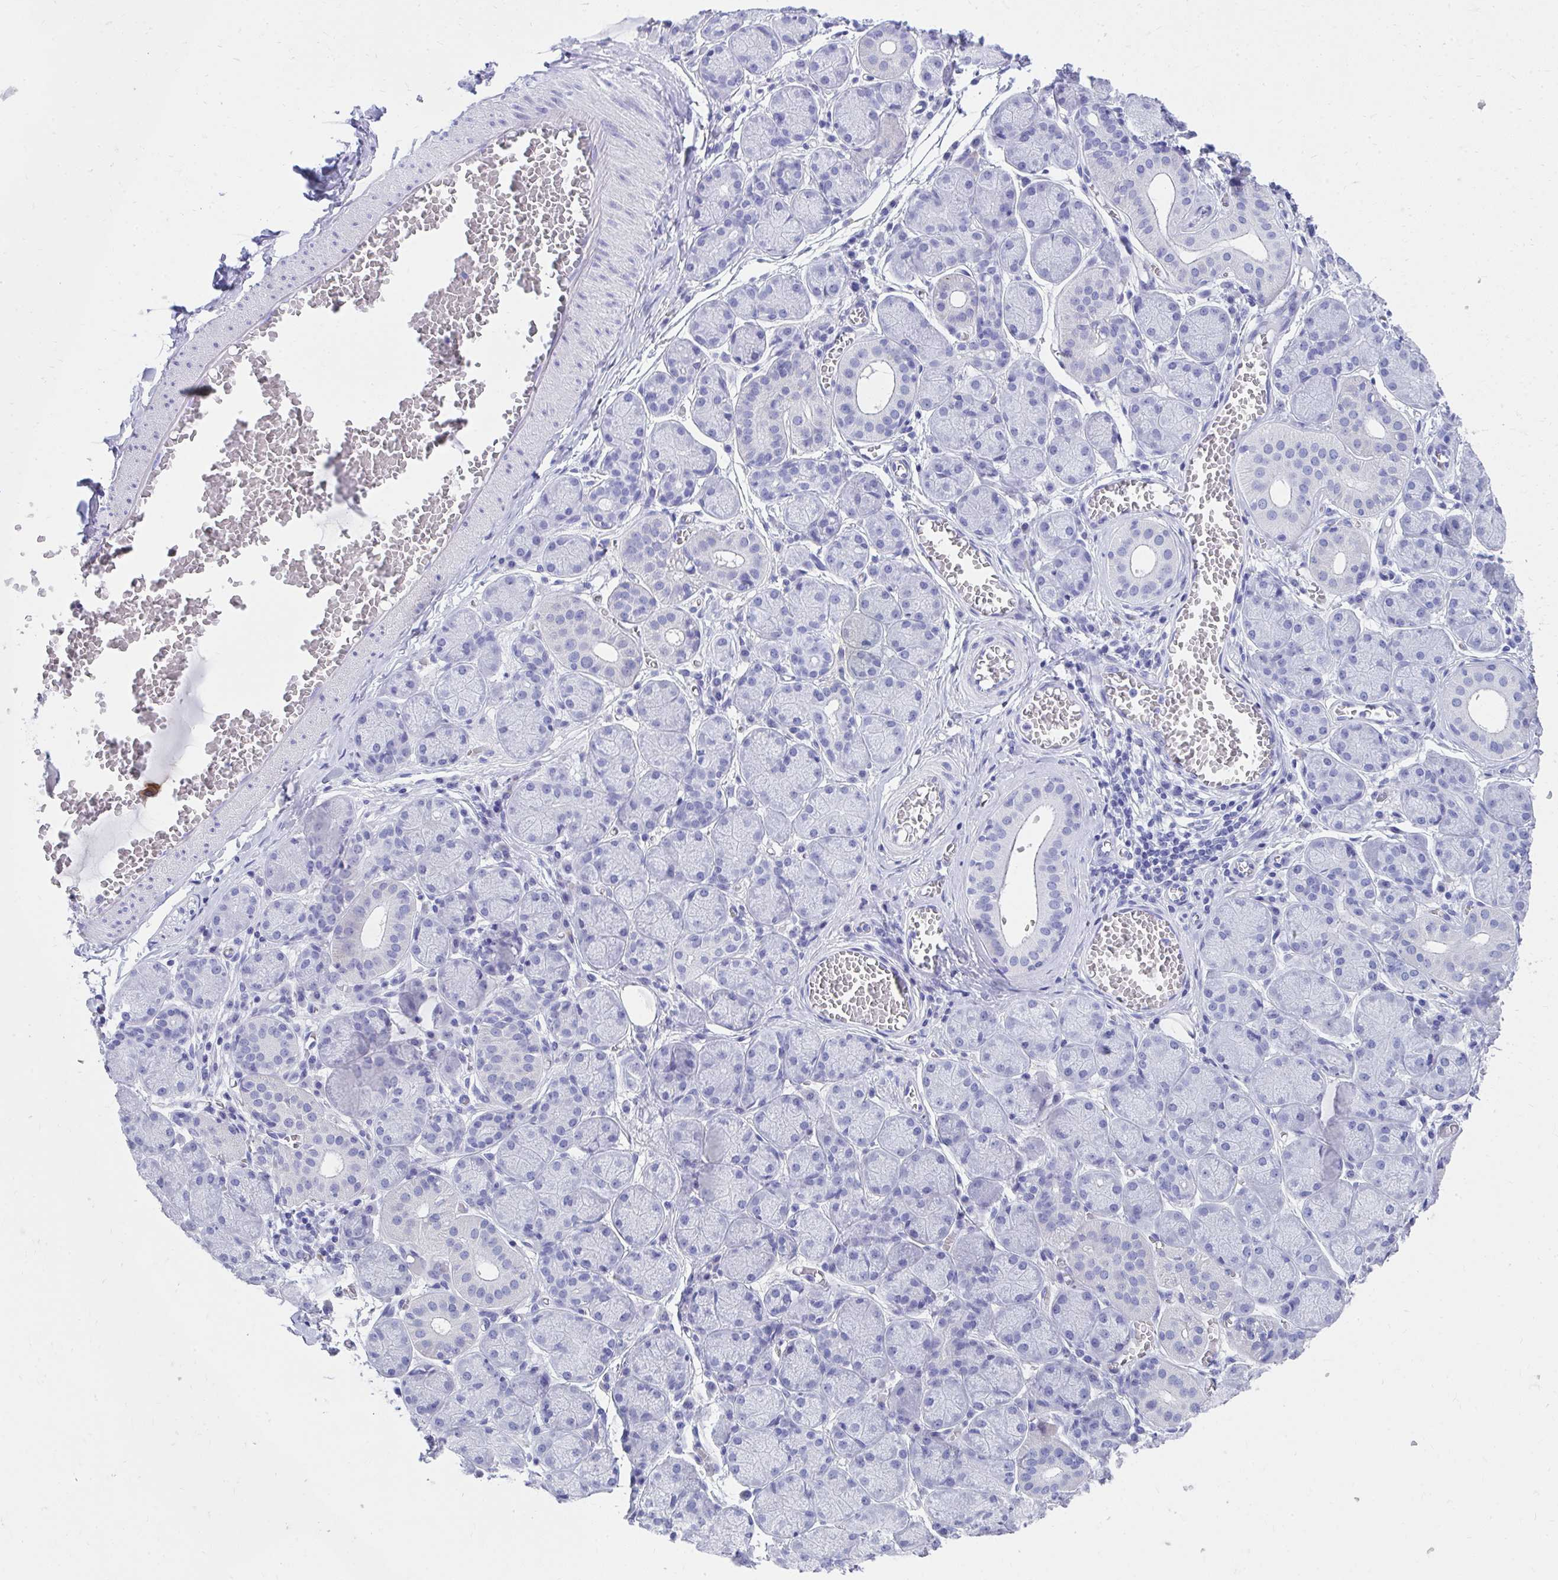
{"staining": {"intensity": "negative", "quantity": "none", "location": "none"}, "tissue": "salivary gland", "cell_type": "Glandular cells", "image_type": "normal", "snomed": [{"axis": "morphology", "description": "Normal tissue, NOS"}, {"axis": "topography", "description": "Salivary gland"}], "caption": "Immunohistochemistry (IHC) histopathology image of normal human salivary gland stained for a protein (brown), which displays no staining in glandular cells.", "gene": "HGD", "patient": {"sex": "female", "age": 24}}